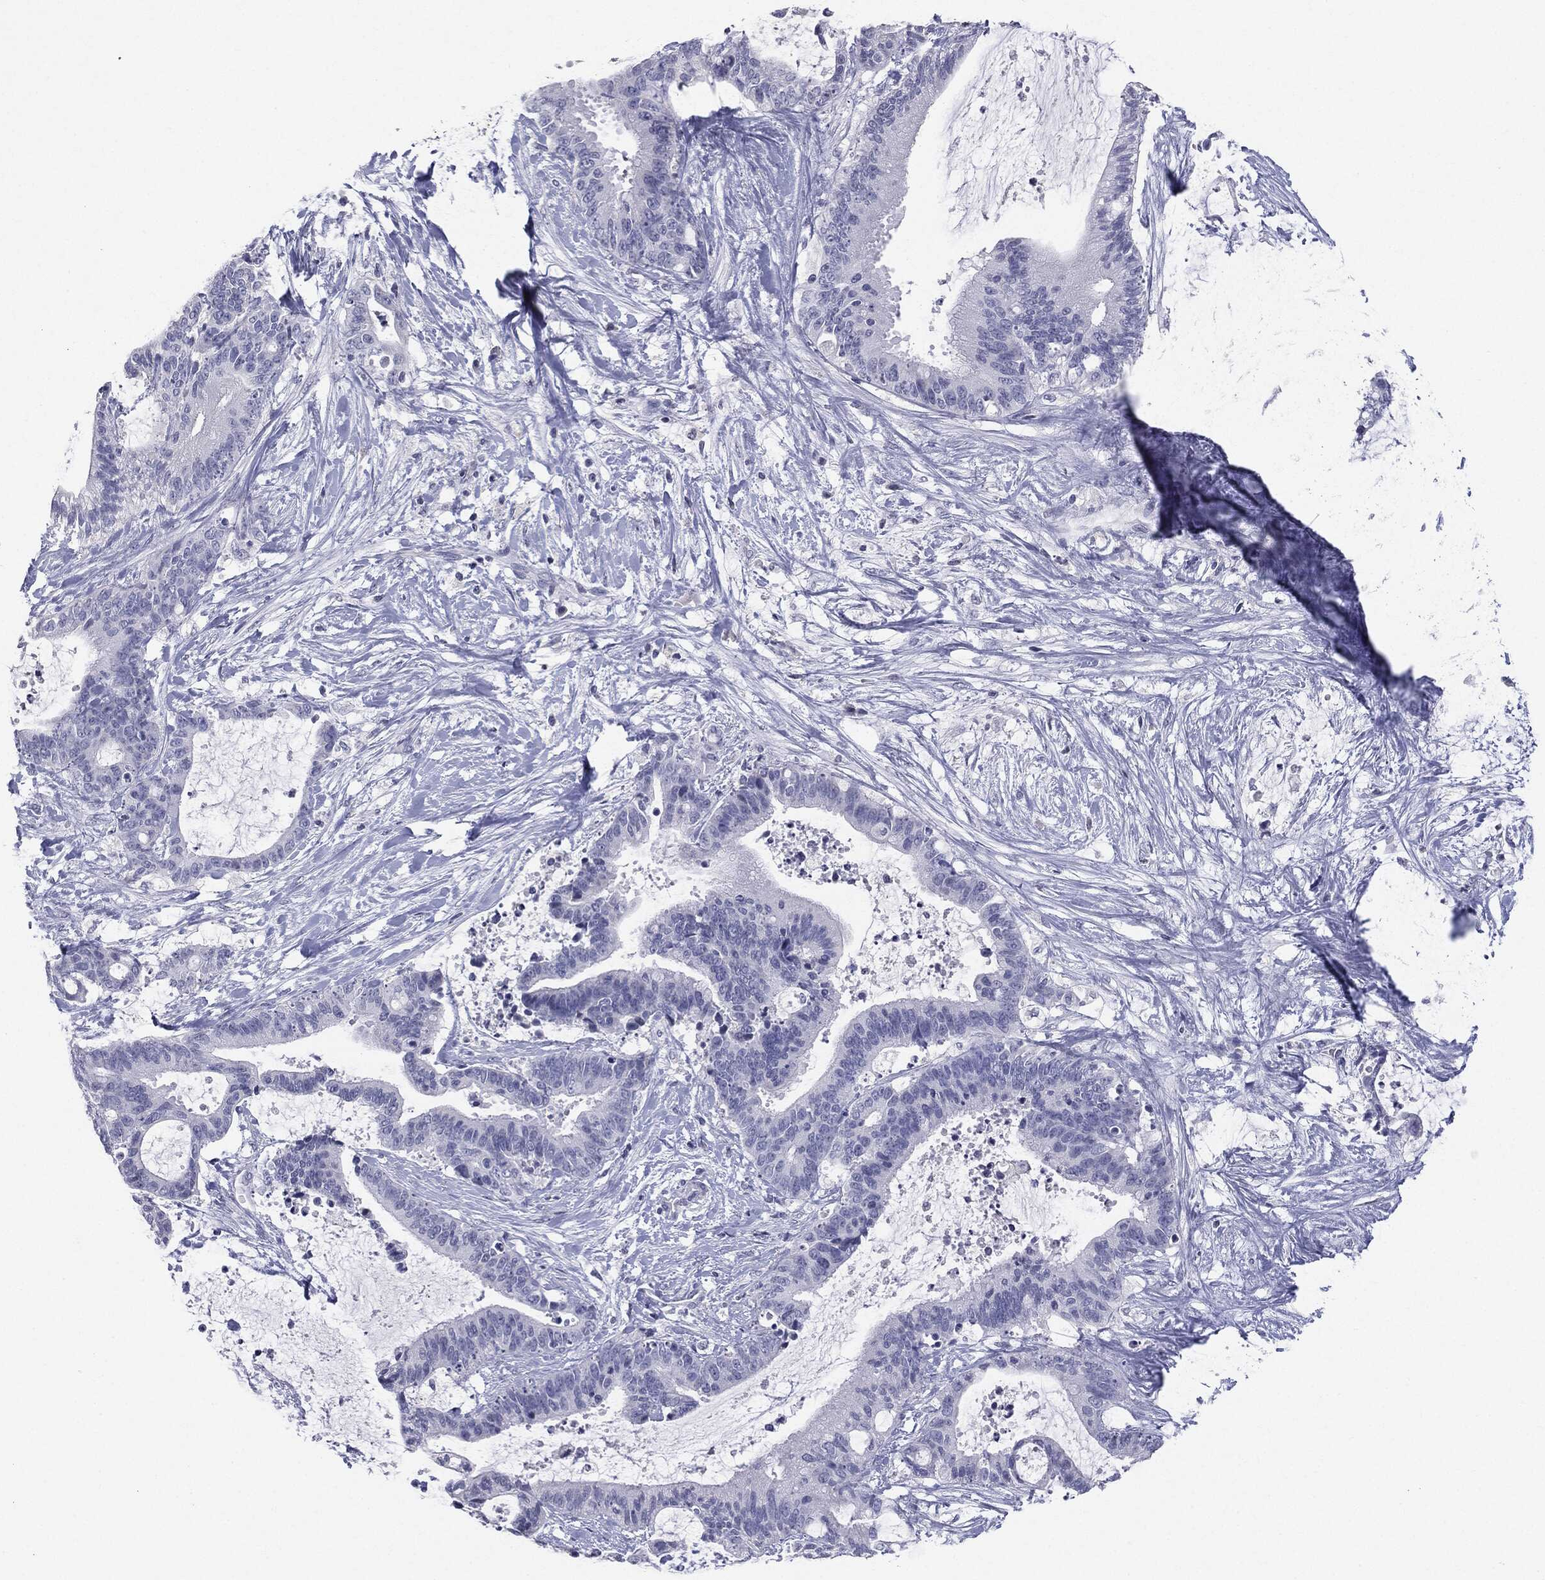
{"staining": {"intensity": "negative", "quantity": "none", "location": "none"}, "tissue": "liver cancer", "cell_type": "Tumor cells", "image_type": "cancer", "snomed": [{"axis": "morphology", "description": "Cholangiocarcinoma"}, {"axis": "topography", "description": "Liver"}], "caption": "Immunohistochemistry (IHC) micrograph of human liver cancer stained for a protein (brown), which displays no positivity in tumor cells.", "gene": "SERPINB4", "patient": {"sex": "female", "age": 73}}